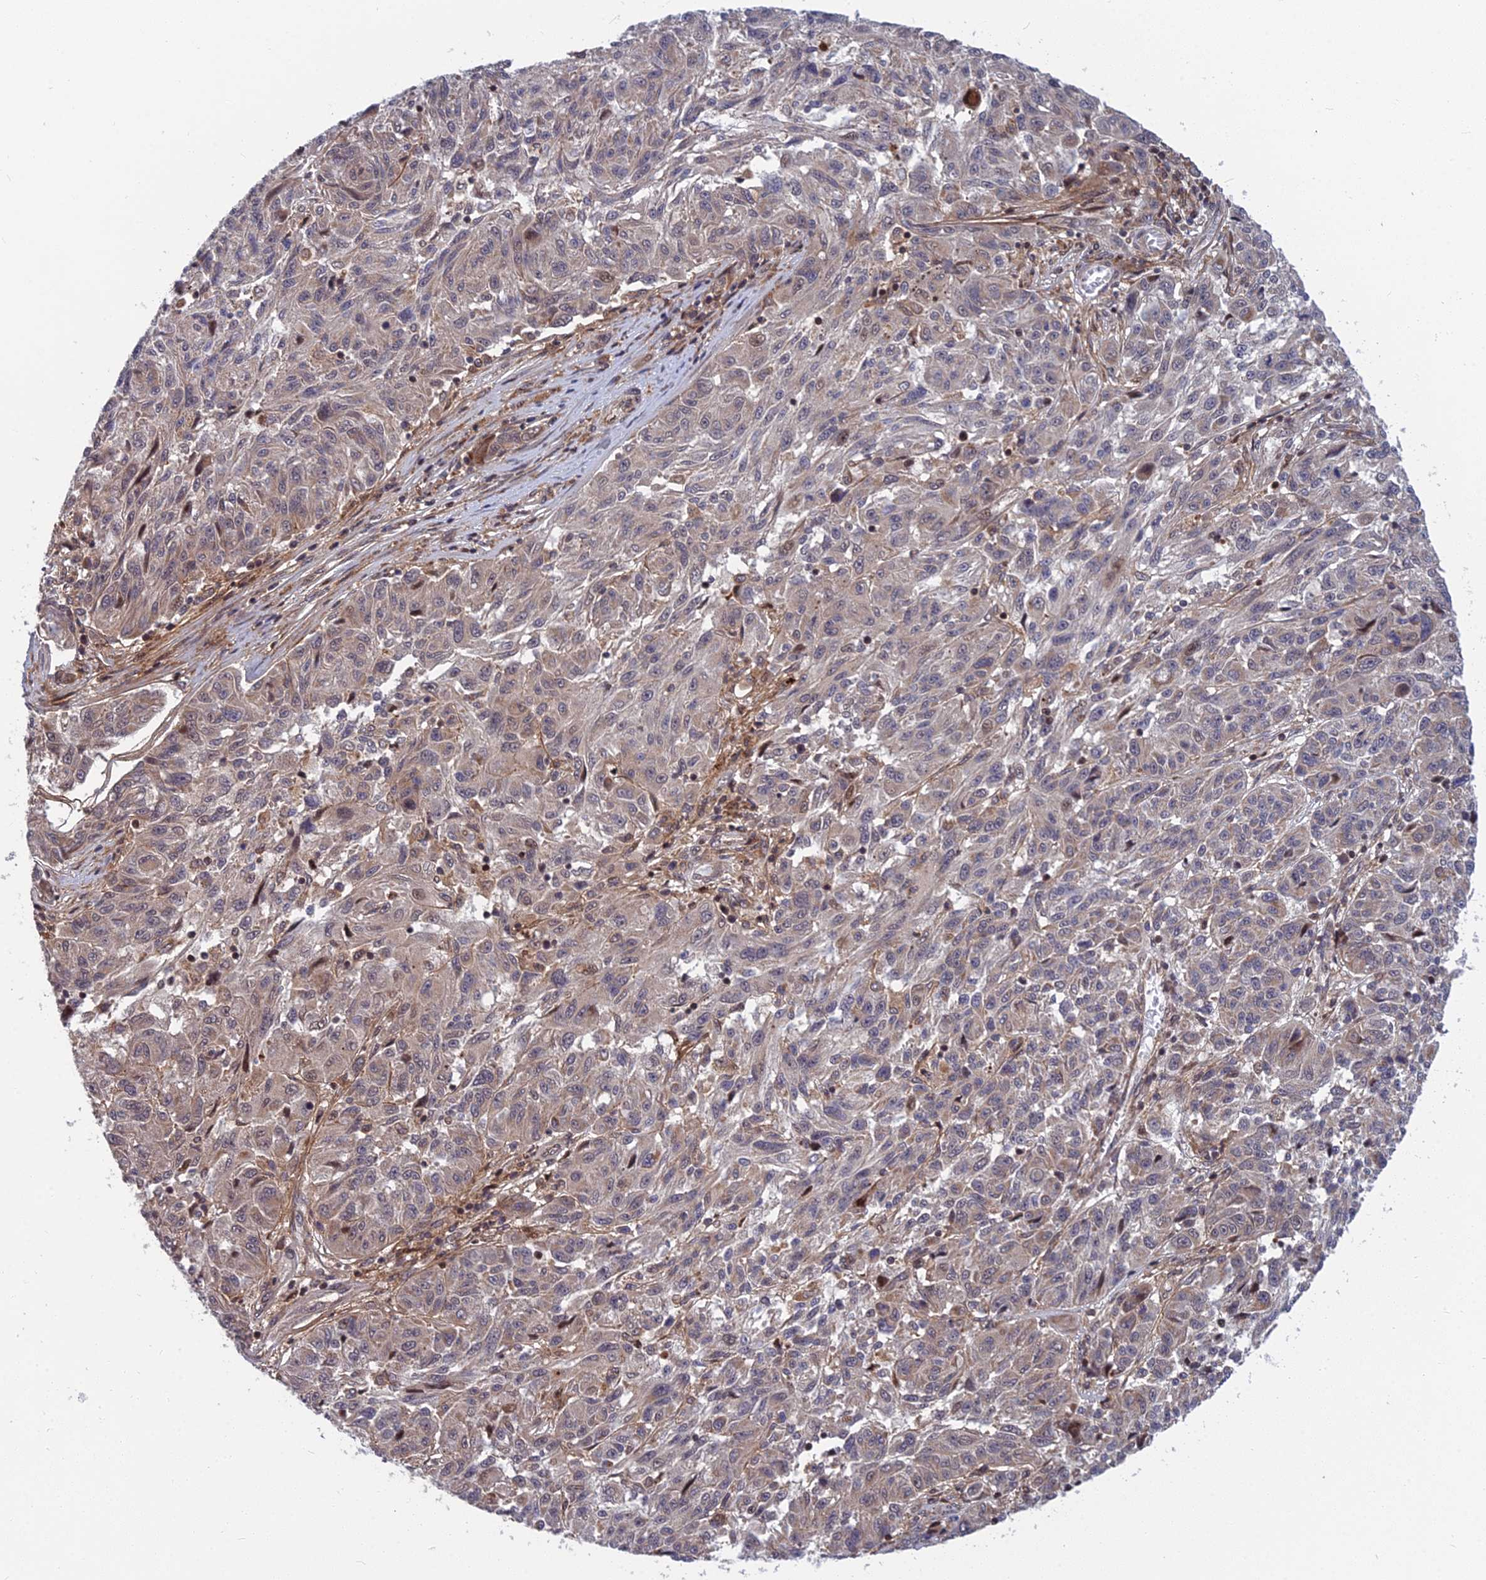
{"staining": {"intensity": "moderate", "quantity": "25%-75%", "location": "cytoplasmic/membranous,nuclear"}, "tissue": "melanoma", "cell_type": "Tumor cells", "image_type": "cancer", "snomed": [{"axis": "morphology", "description": "Malignant melanoma, NOS"}, {"axis": "topography", "description": "Skin"}], "caption": "DAB (3,3'-diaminobenzidine) immunohistochemical staining of human malignant melanoma reveals moderate cytoplasmic/membranous and nuclear protein positivity in about 25%-75% of tumor cells. The staining is performed using DAB brown chromogen to label protein expression. The nuclei are counter-stained blue using hematoxylin.", "gene": "COMMD2", "patient": {"sex": "male", "age": 53}}